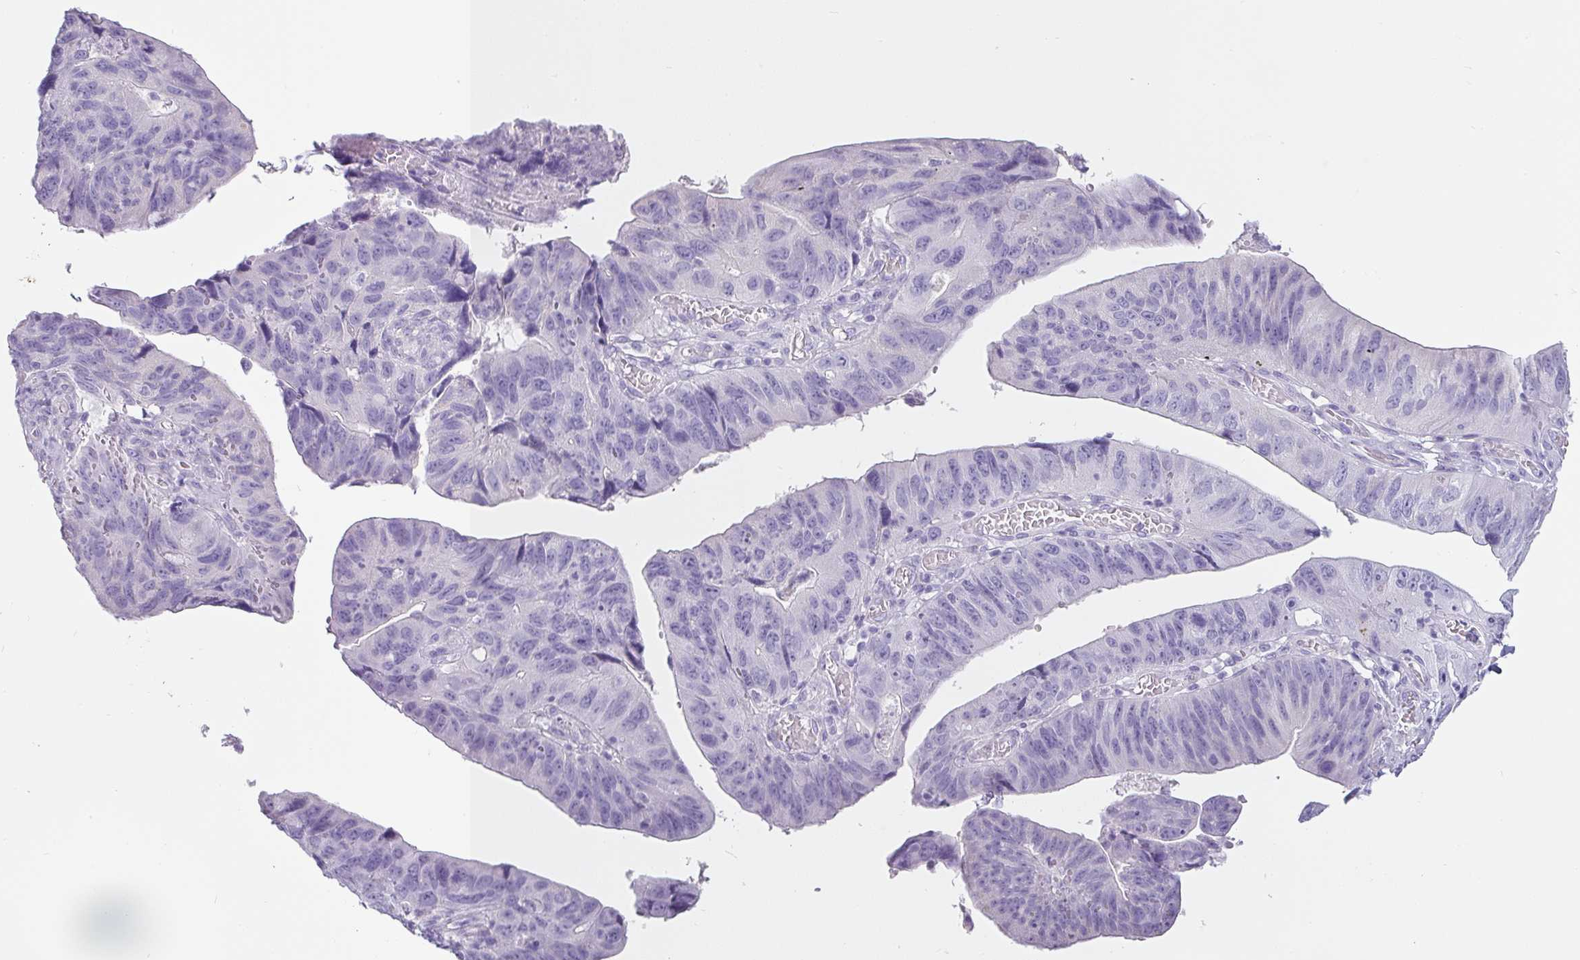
{"staining": {"intensity": "negative", "quantity": "none", "location": "none"}, "tissue": "stomach cancer", "cell_type": "Tumor cells", "image_type": "cancer", "snomed": [{"axis": "morphology", "description": "Adenocarcinoma, NOS"}, {"axis": "topography", "description": "Stomach"}], "caption": "An image of human stomach adenocarcinoma is negative for staining in tumor cells. (DAB immunohistochemistry with hematoxylin counter stain).", "gene": "VCY1B", "patient": {"sex": "male", "age": 59}}